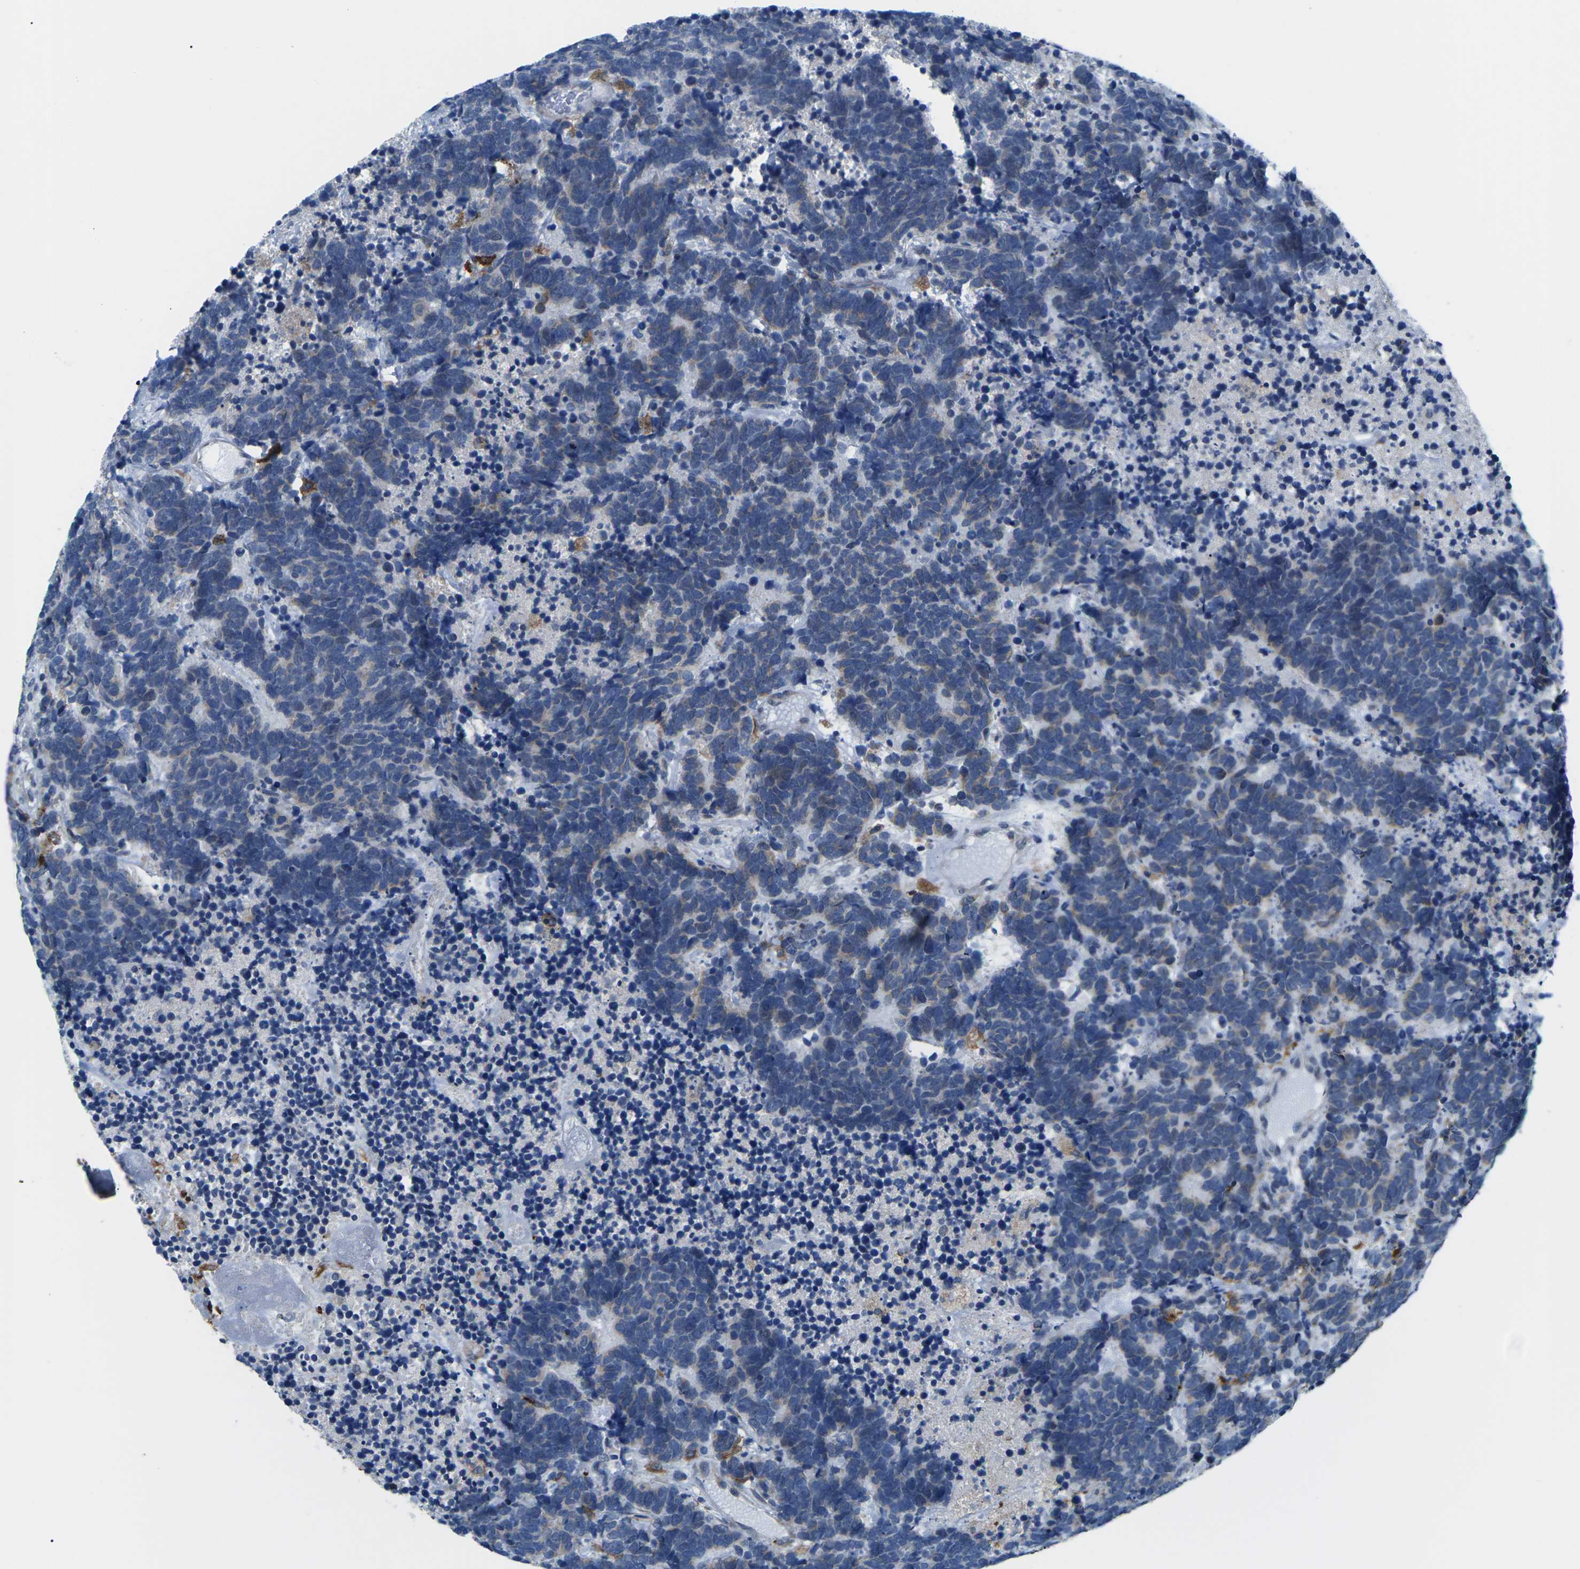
{"staining": {"intensity": "weak", "quantity": "<25%", "location": "cytoplasmic/membranous"}, "tissue": "carcinoid", "cell_type": "Tumor cells", "image_type": "cancer", "snomed": [{"axis": "morphology", "description": "Carcinoma, NOS"}, {"axis": "morphology", "description": "Carcinoid, malignant, NOS"}, {"axis": "topography", "description": "Urinary bladder"}], "caption": "This is a histopathology image of immunohistochemistry (IHC) staining of carcinoma, which shows no expression in tumor cells.", "gene": "PTPN1", "patient": {"sex": "male", "age": 57}}